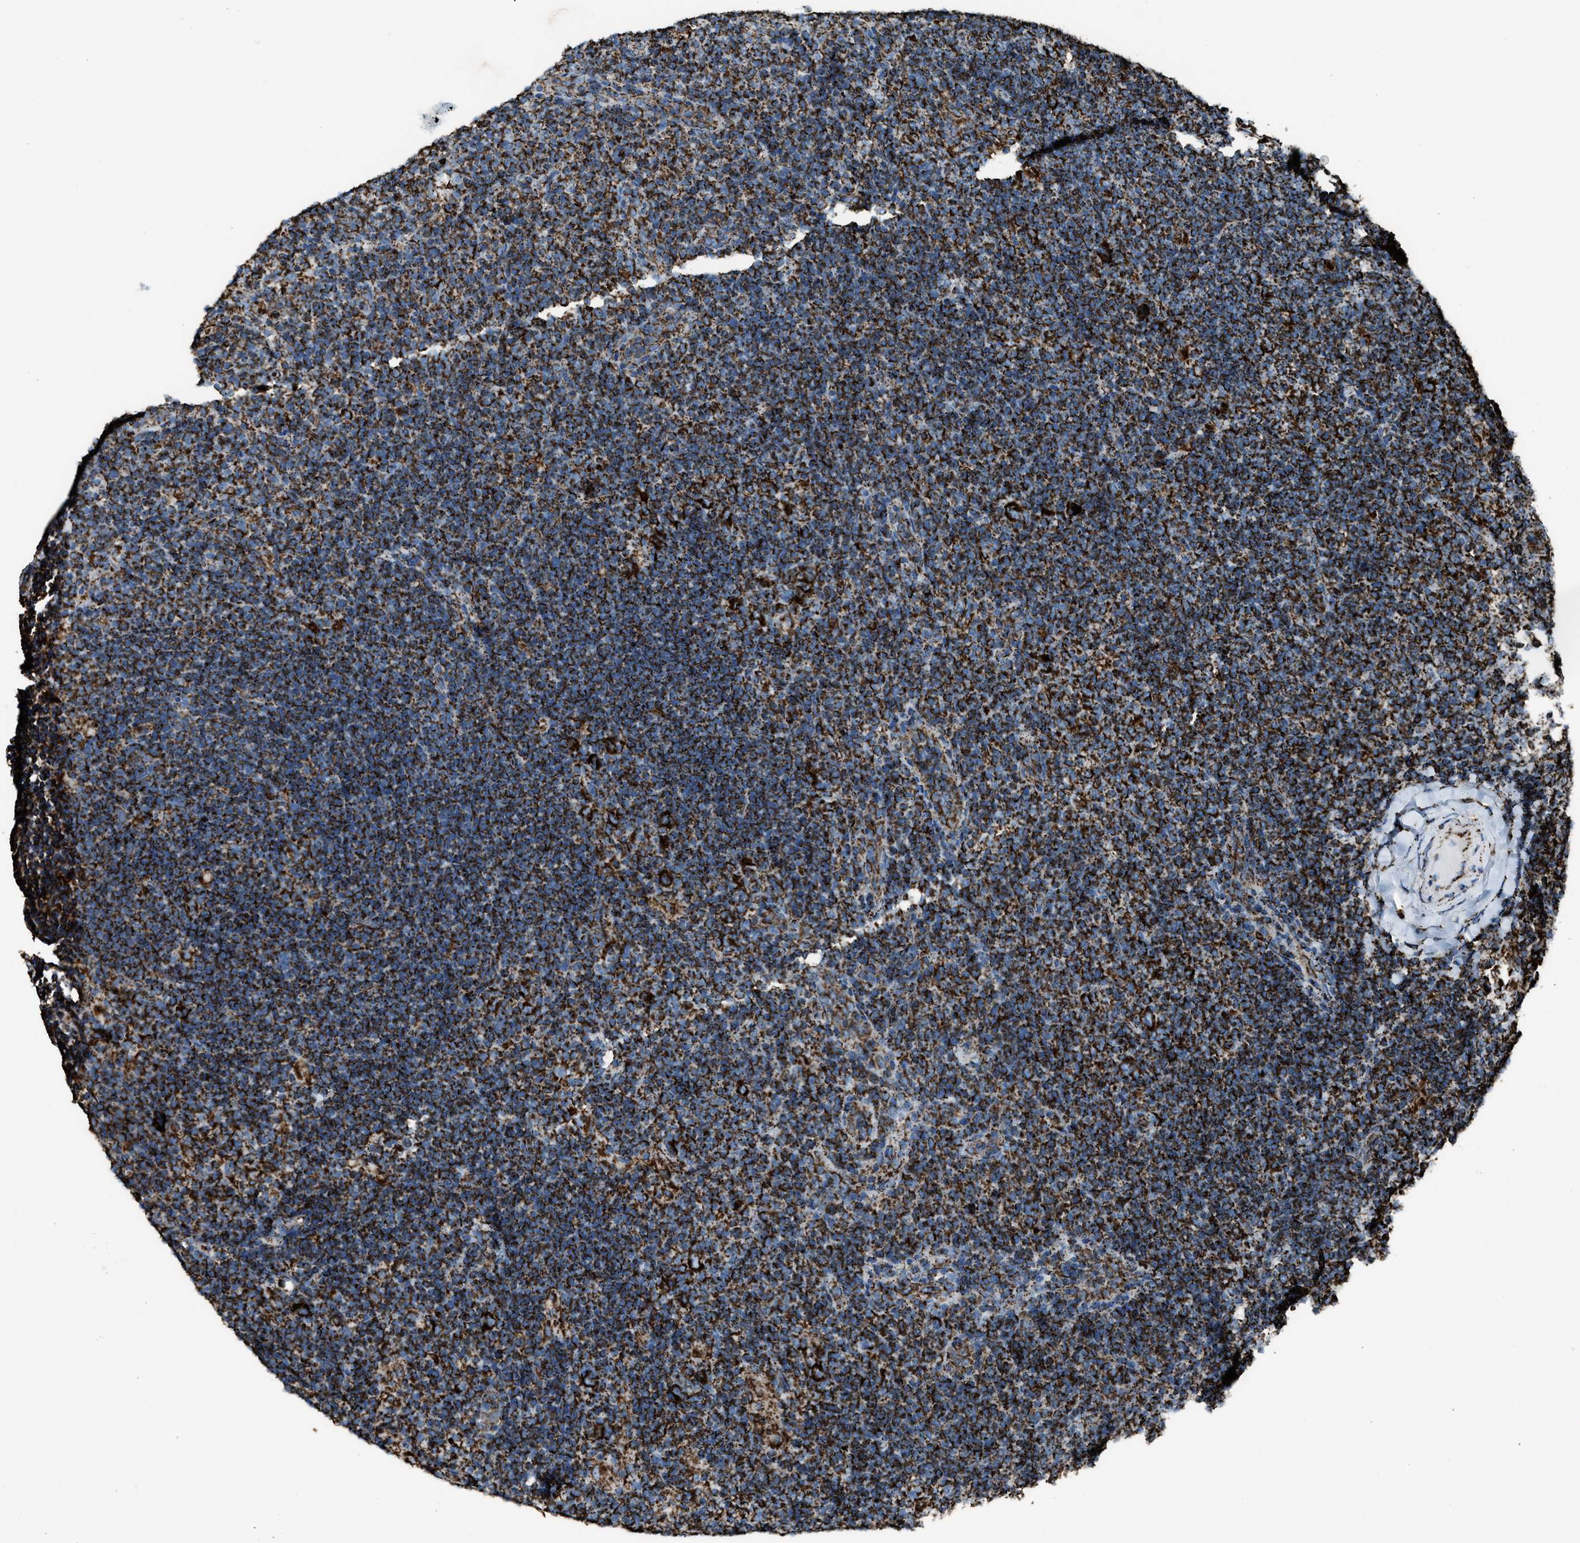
{"staining": {"intensity": "strong", "quantity": ">75%", "location": "cytoplasmic/membranous"}, "tissue": "lymphoma", "cell_type": "Tumor cells", "image_type": "cancer", "snomed": [{"axis": "morphology", "description": "Hodgkin's disease, NOS"}, {"axis": "topography", "description": "Lymph node"}], "caption": "This histopathology image displays lymphoma stained with immunohistochemistry (IHC) to label a protein in brown. The cytoplasmic/membranous of tumor cells show strong positivity for the protein. Nuclei are counter-stained blue.", "gene": "MDH2", "patient": {"sex": "female", "age": 57}}